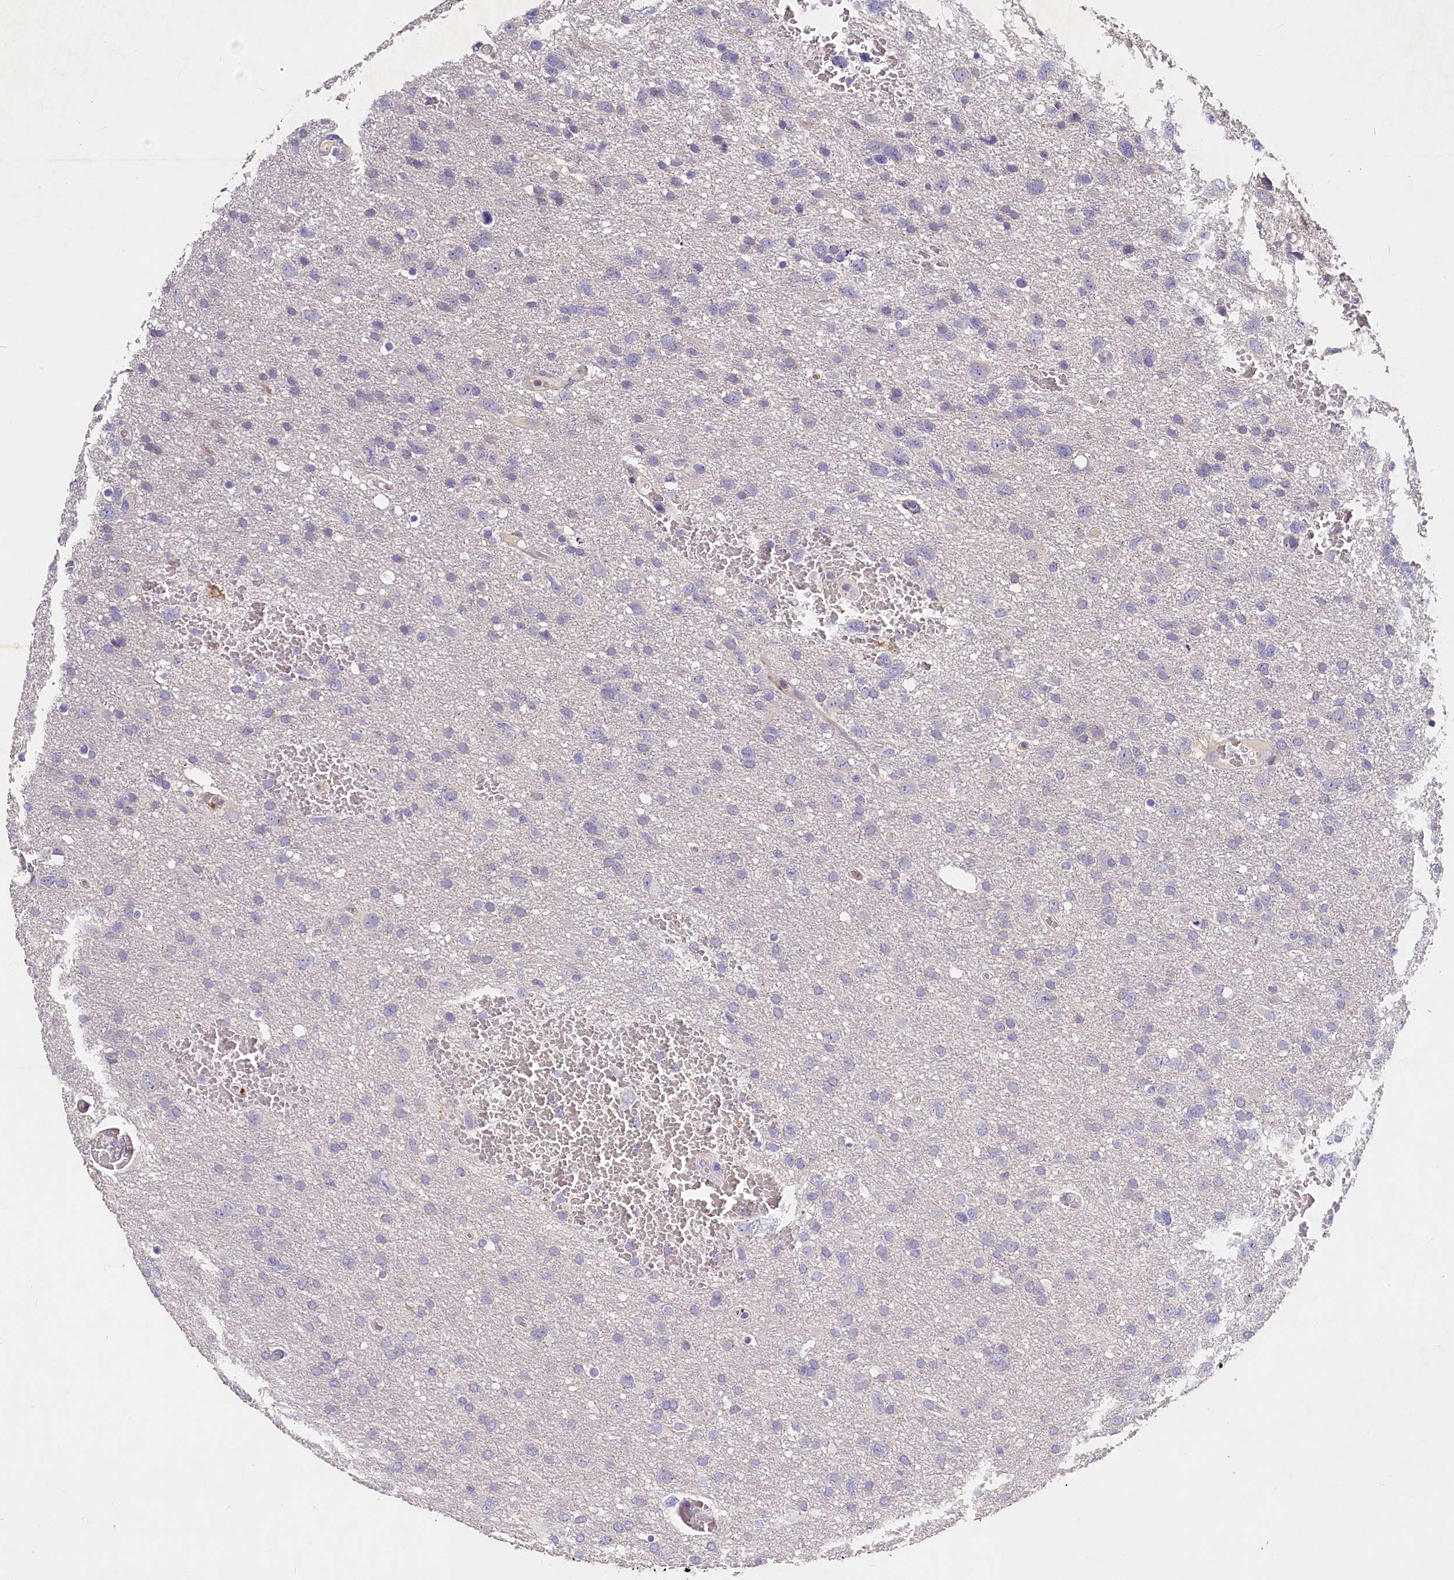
{"staining": {"intensity": "negative", "quantity": "none", "location": "none"}, "tissue": "glioma", "cell_type": "Tumor cells", "image_type": "cancer", "snomed": [{"axis": "morphology", "description": "Glioma, malignant, High grade"}, {"axis": "topography", "description": "Brain"}], "caption": "Immunohistochemical staining of glioma demonstrates no significant positivity in tumor cells.", "gene": "ST7L", "patient": {"sex": "male", "age": 61}}